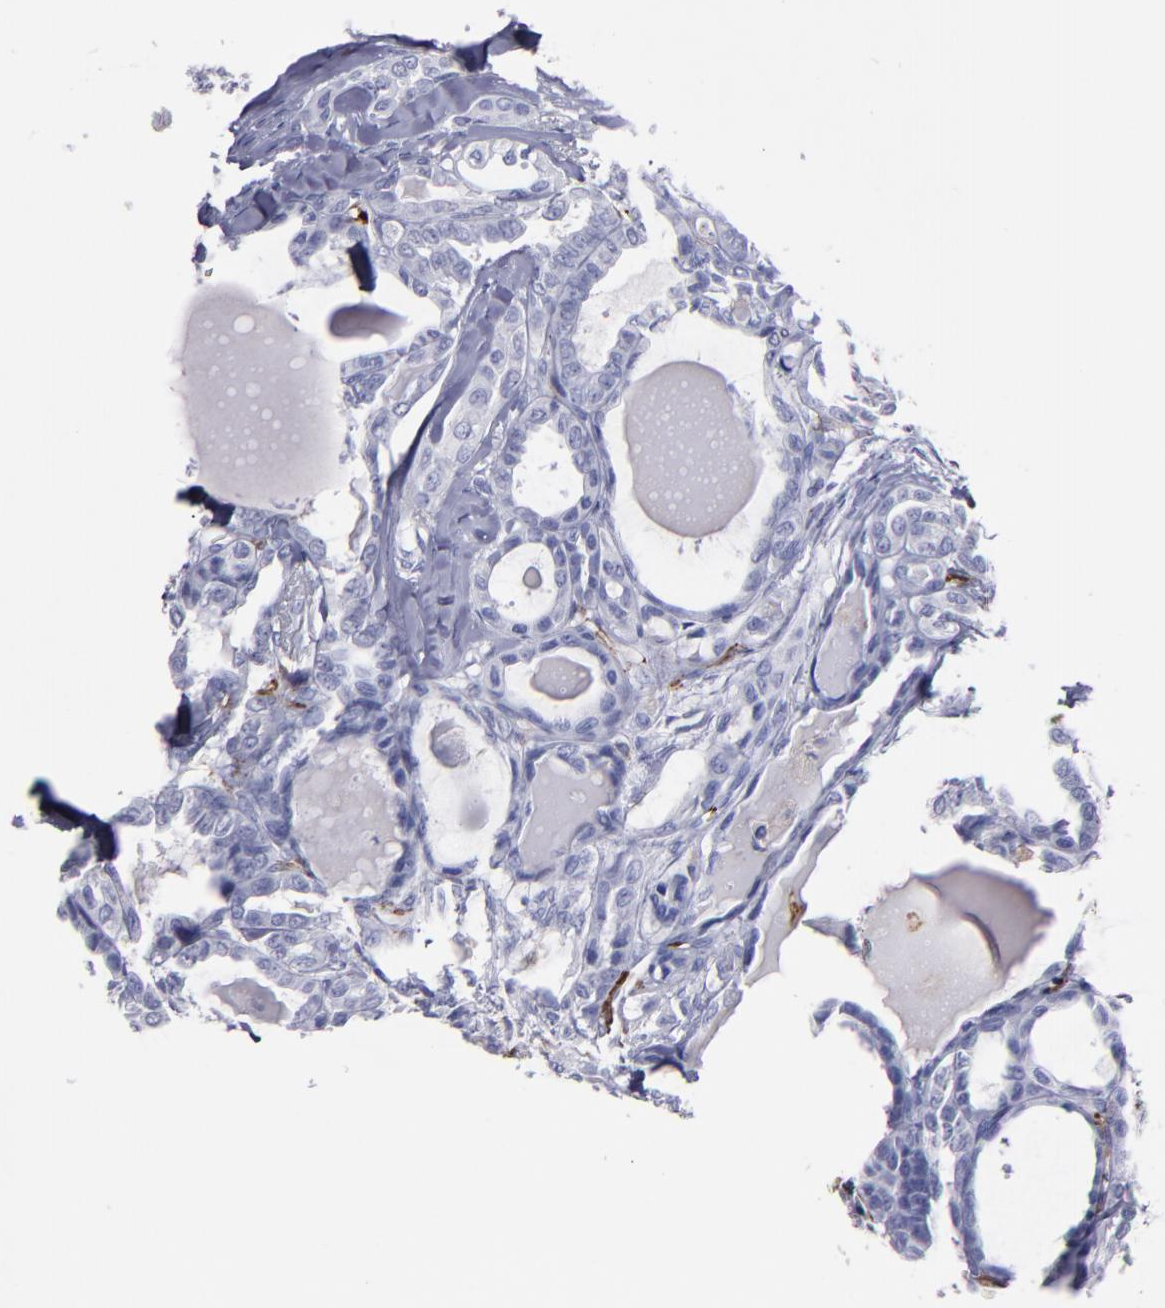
{"staining": {"intensity": "negative", "quantity": "none", "location": "none"}, "tissue": "thyroid cancer", "cell_type": "Tumor cells", "image_type": "cancer", "snomed": [{"axis": "morphology", "description": "Carcinoma, NOS"}, {"axis": "topography", "description": "Thyroid gland"}], "caption": "High magnification brightfield microscopy of thyroid cancer (carcinoma) stained with DAB (3,3'-diaminobenzidine) (brown) and counterstained with hematoxylin (blue): tumor cells show no significant staining.", "gene": "CD36", "patient": {"sex": "female", "age": 91}}